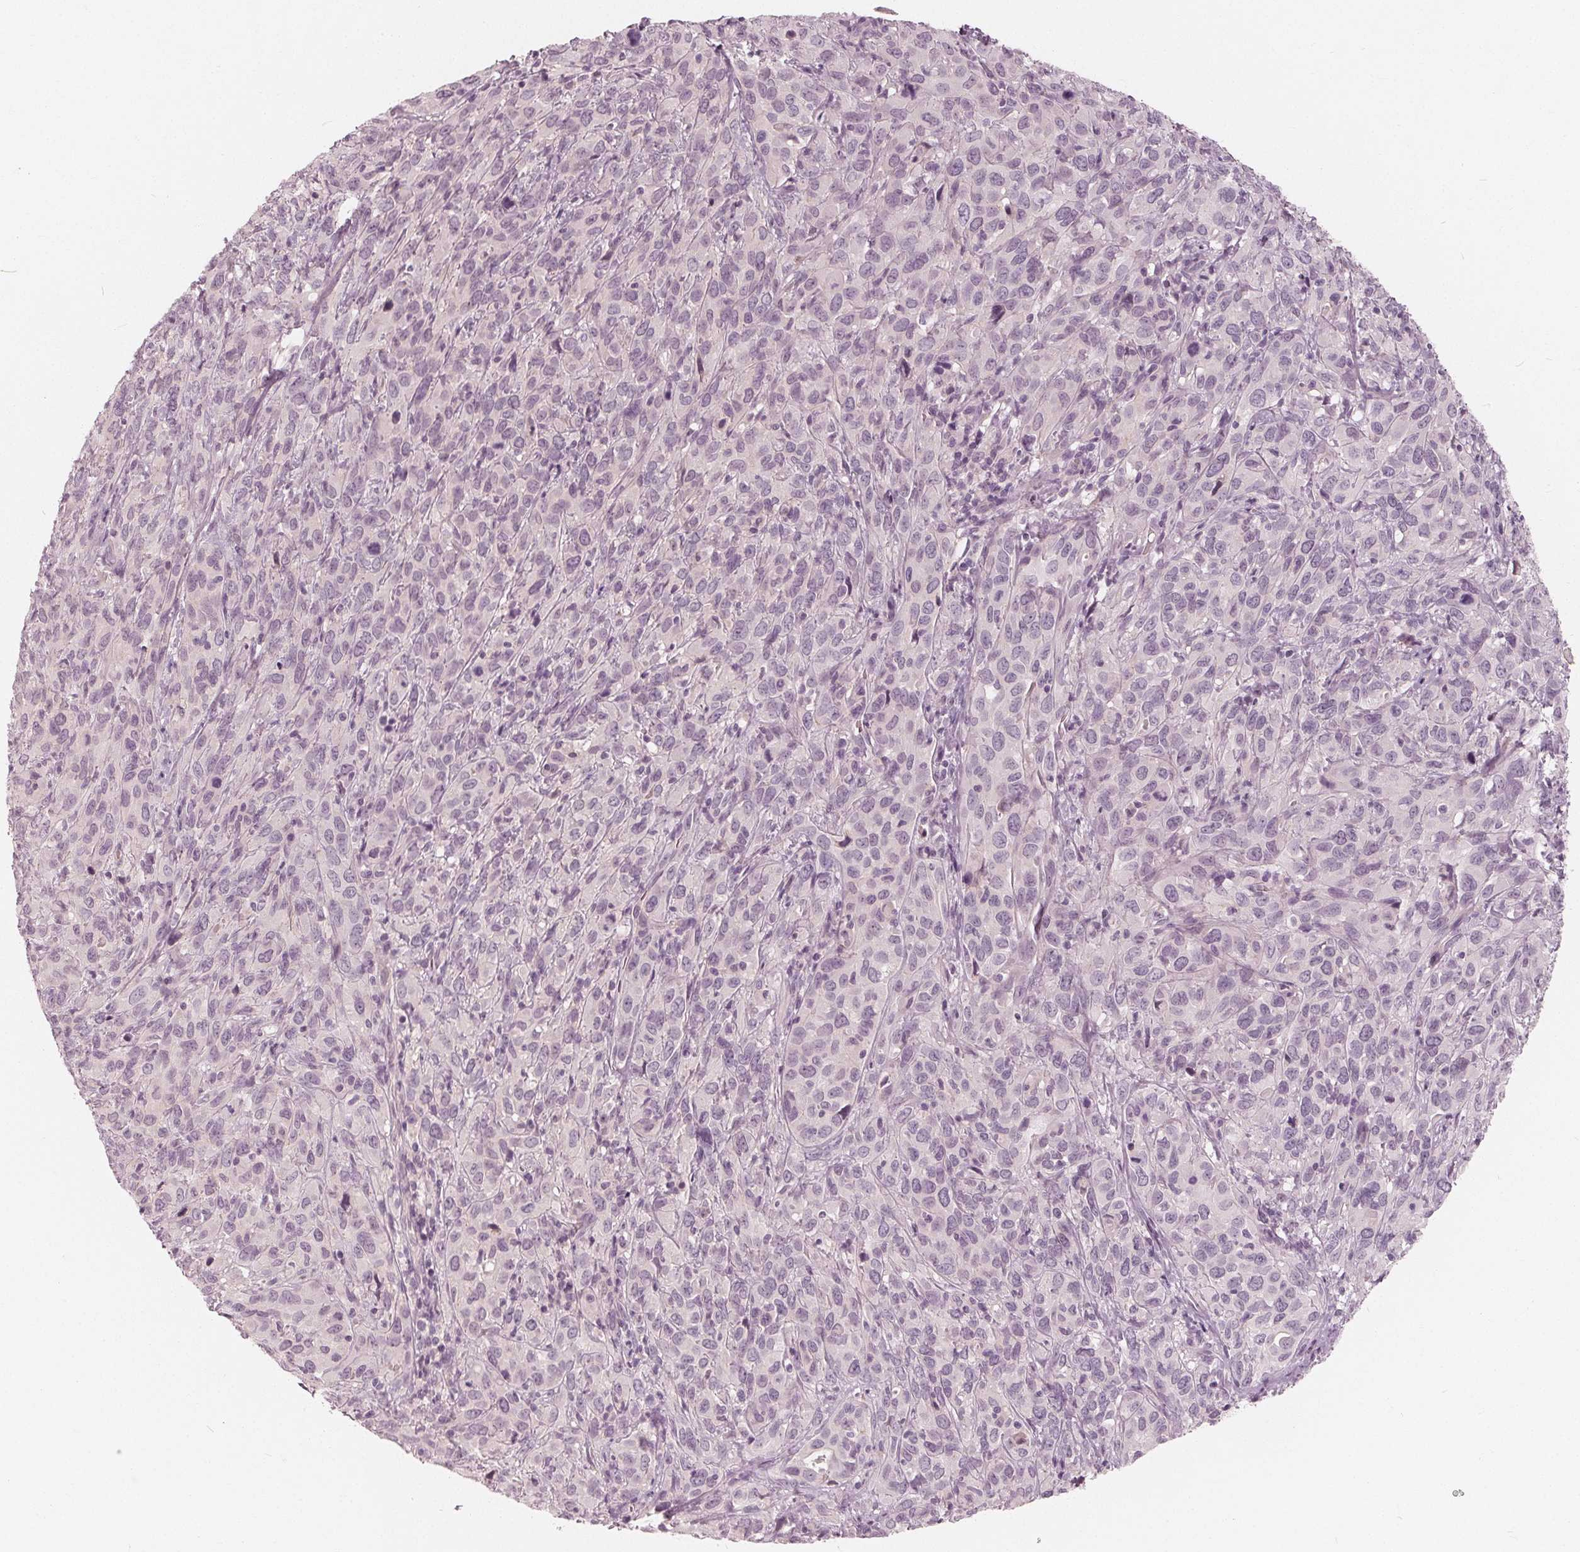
{"staining": {"intensity": "negative", "quantity": "none", "location": "none"}, "tissue": "cervical cancer", "cell_type": "Tumor cells", "image_type": "cancer", "snomed": [{"axis": "morphology", "description": "Squamous cell carcinoma, NOS"}, {"axis": "topography", "description": "Cervix"}], "caption": "Image shows no significant protein staining in tumor cells of squamous cell carcinoma (cervical).", "gene": "SAT2", "patient": {"sex": "female", "age": 51}}